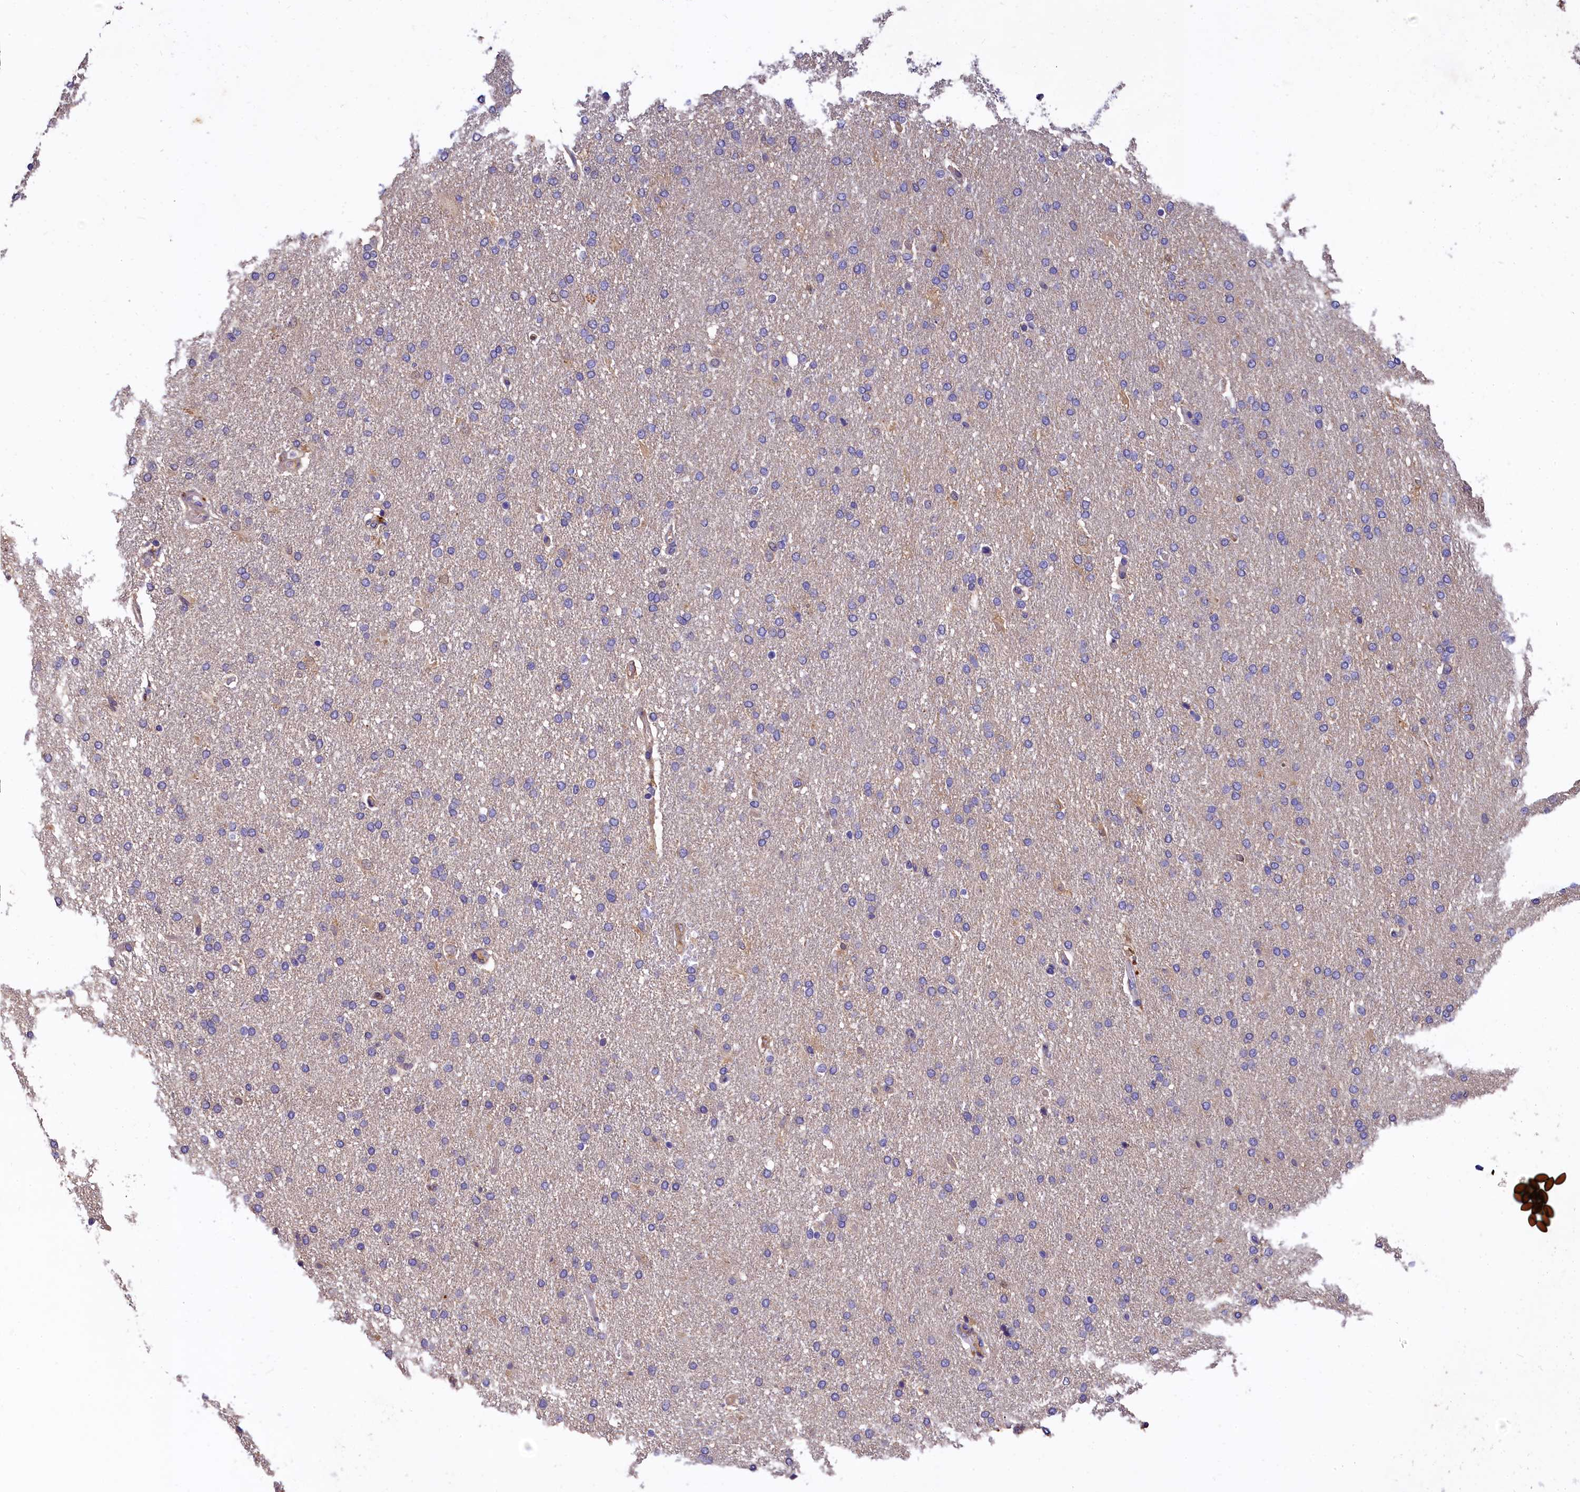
{"staining": {"intensity": "negative", "quantity": "none", "location": "none"}, "tissue": "glioma", "cell_type": "Tumor cells", "image_type": "cancer", "snomed": [{"axis": "morphology", "description": "Glioma, malignant, High grade"}, {"axis": "topography", "description": "Brain"}], "caption": "Human malignant high-grade glioma stained for a protein using immunohistochemistry demonstrates no staining in tumor cells.", "gene": "EPS8L2", "patient": {"sex": "male", "age": 72}}